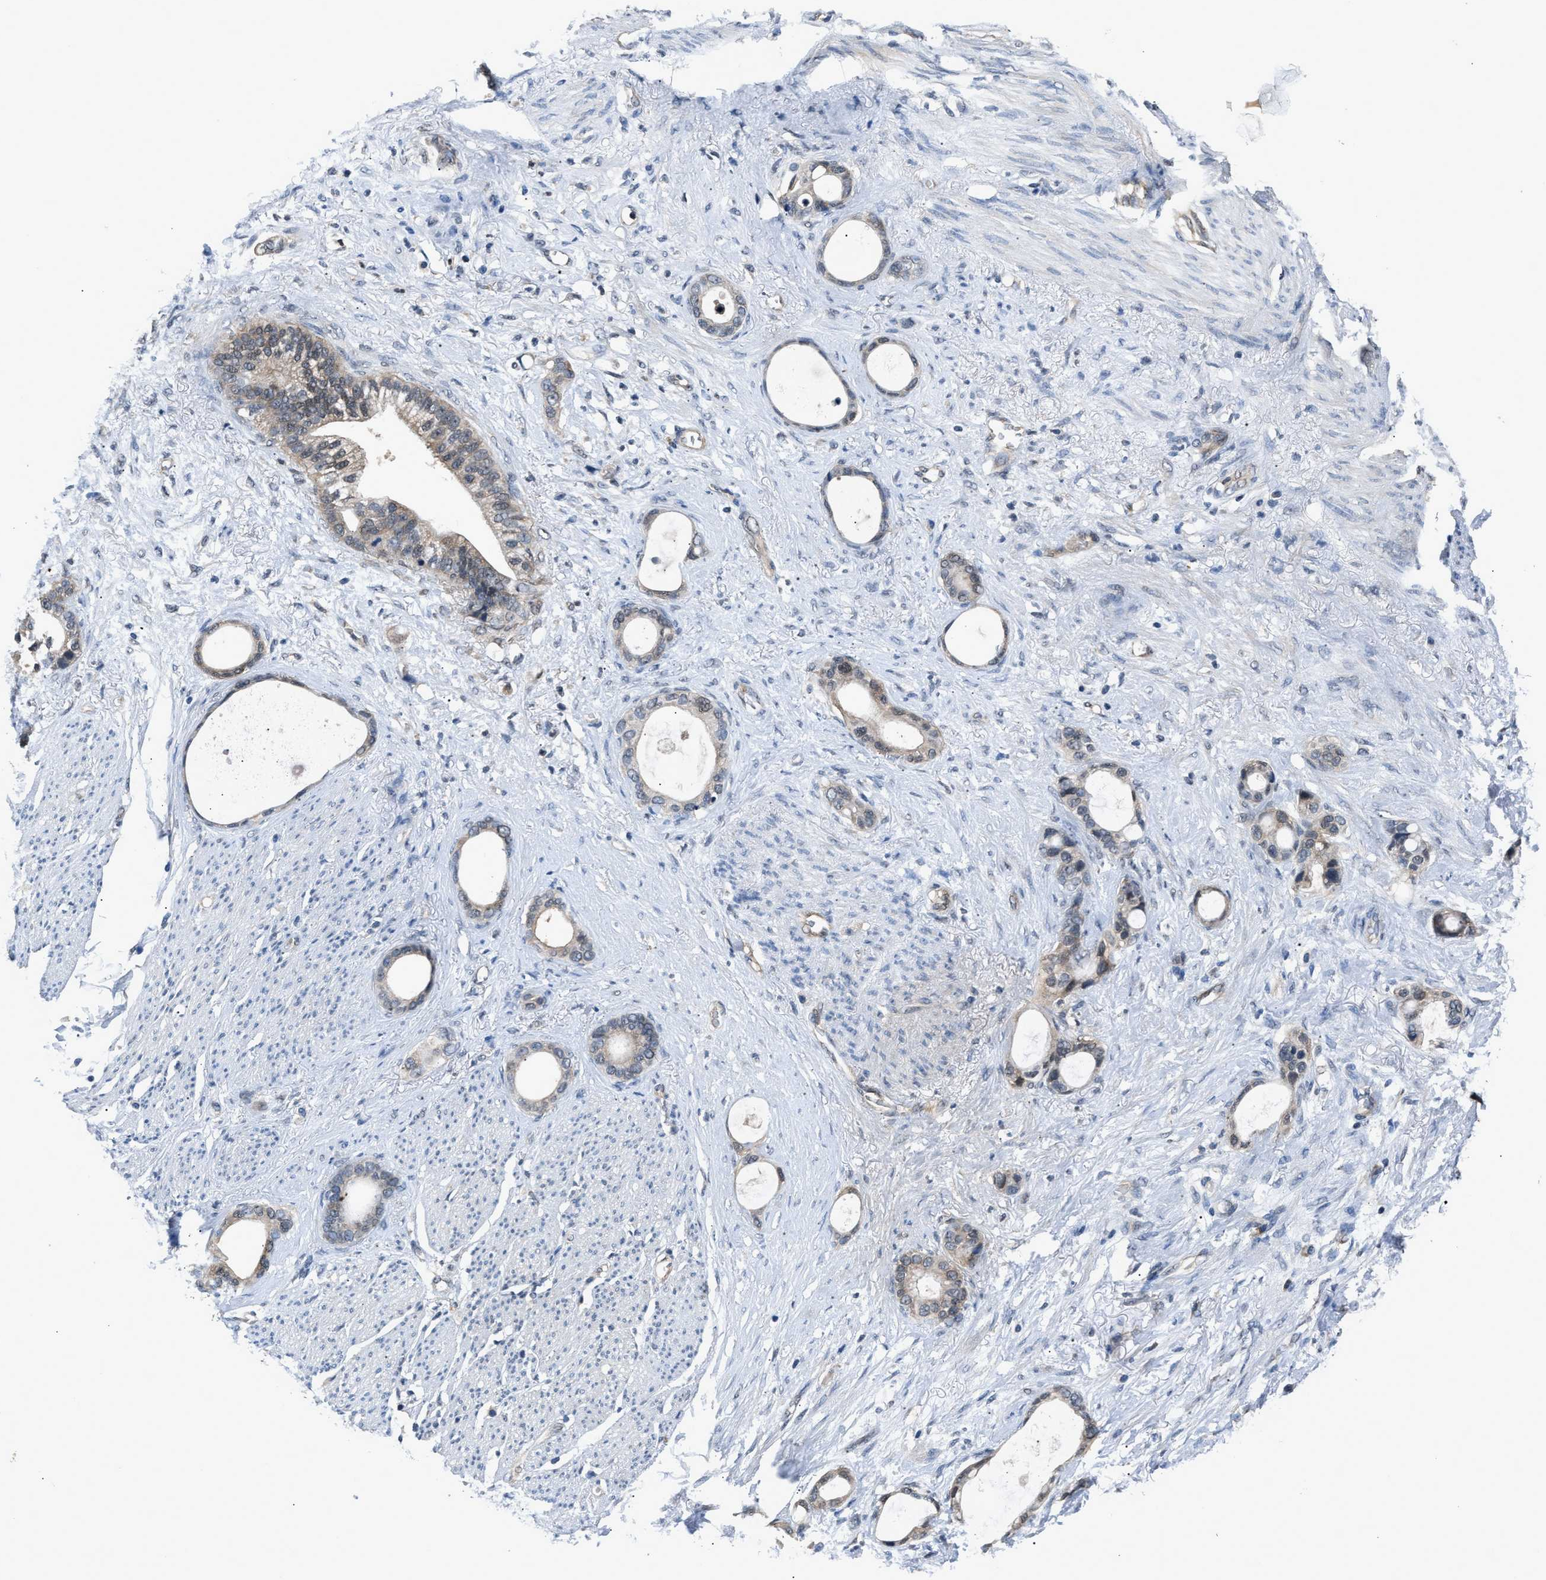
{"staining": {"intensity": "weak", "quantity": "25%-75%", "location": "cytoplasmic/membranous"}, "tissue": "stomach cancer", "cell_type": "Tumor cells", "image_type": "cancer", "snomed": [{"axis": "morphology", "description": "Adenocarcinoma, NOS"}, {"axis": "topography", "description": "Stomach"}], "caption": "Tumor cells display low levels of weak cytoplasmic/membranous staining in about 25%-75% of cells in stomach adenocarcinoma.", "gene": "TP53I3", "patient": {"sex": "female", "age": 75}}